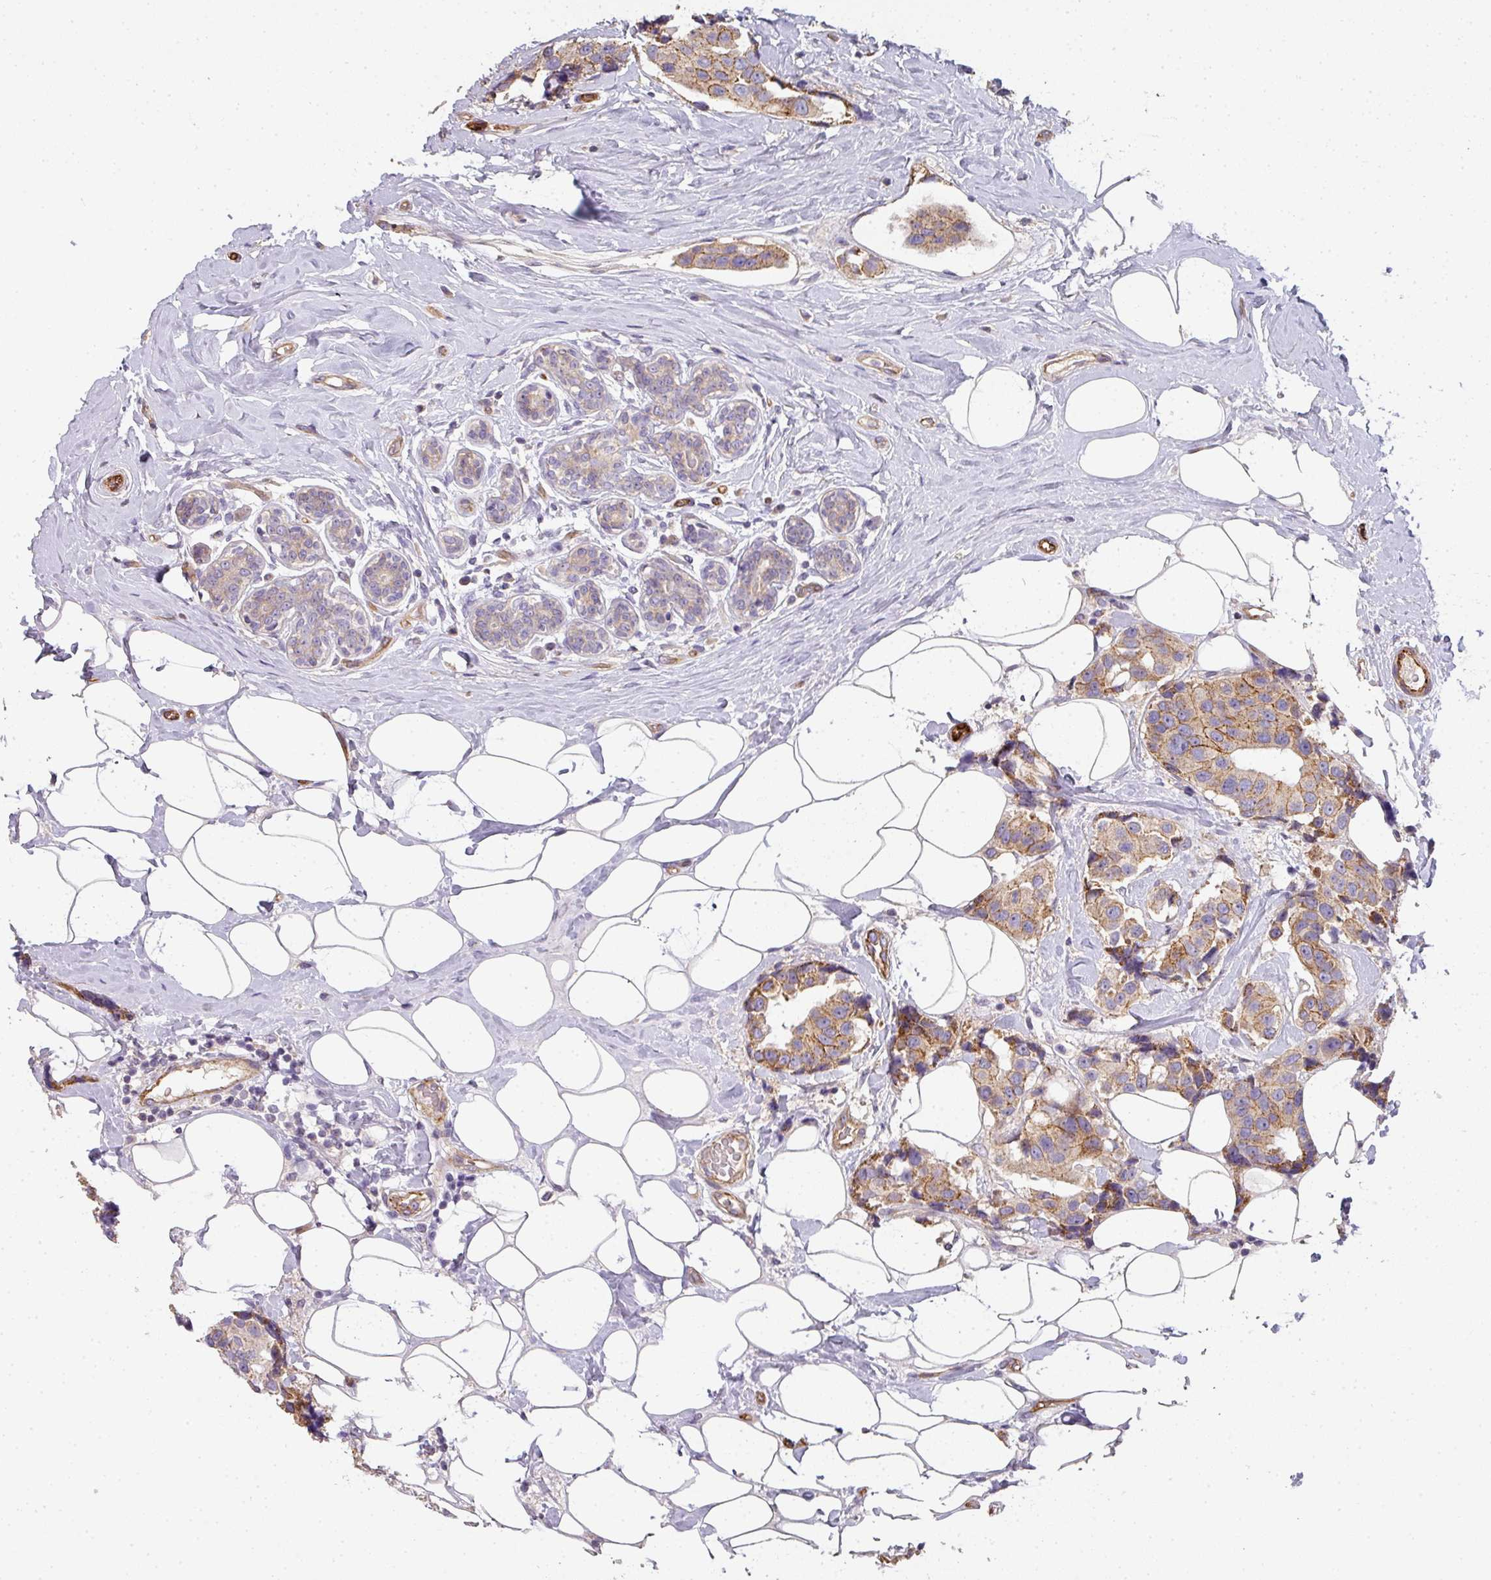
{"staining": {"intensity": "moderate", "quantity": "25%-75%", "location": "cytoplasmic/membranous"}, "tissue": "breast cancer", "cell_type": "Tumor cells", "image_type": "cancer", "snomed": [{"axis": "morphology", "description": "Normal tissue, NOS"}, {"axis": "morphology", "description": "Duct carcinoma"}, {"axis": "topography", "description": "Breast"}], "caption": "Protein expression analysis of human breast cancer reveals moderate cytoplasmic/membranous positivity in approximately 25%-75% of tumor cells.", "gene": "PCDH1", "patient": {"sex": "female", "age": 39}}